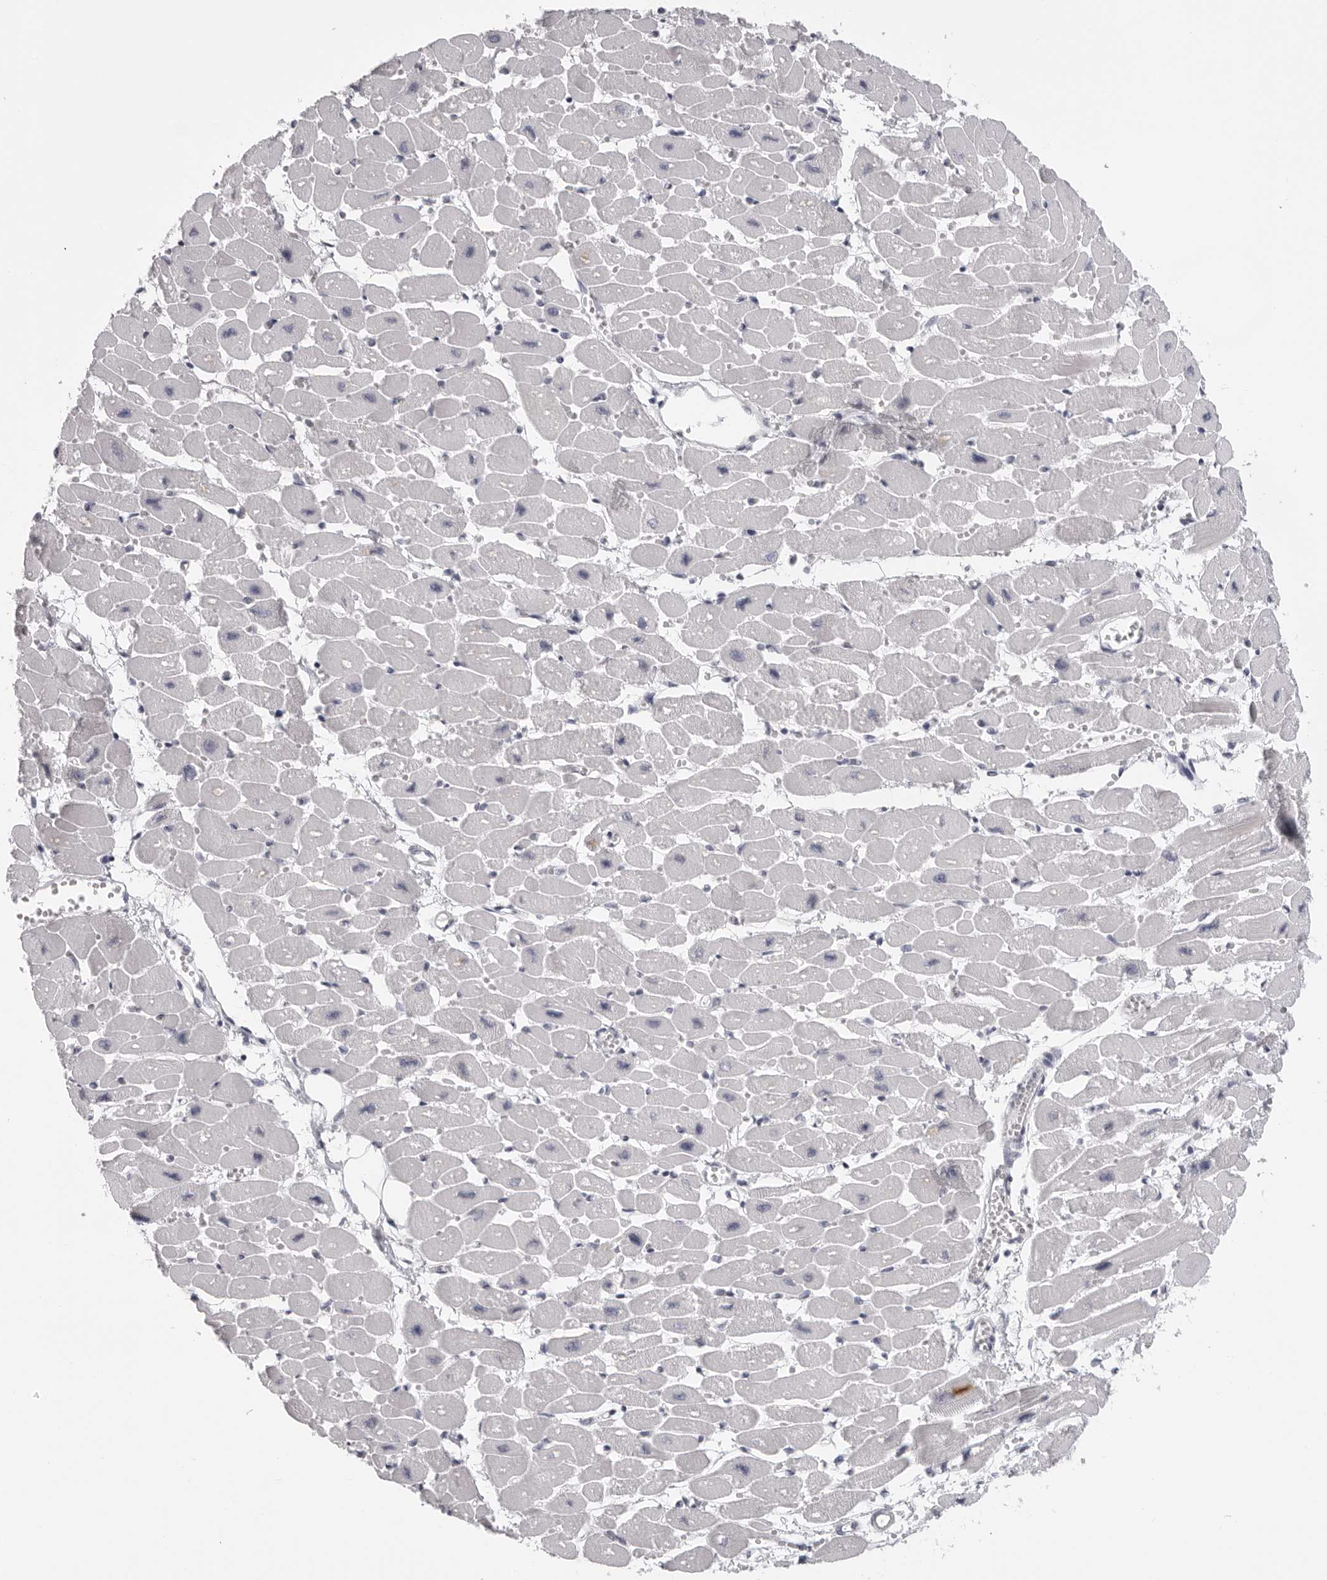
{"staining": {"intensity": "negative", "quantity": "none", "location": "none"}, "tissue": "heart muscle", "cell_type": "Cardiomyocytes", "image_type": "normal", "snomed": [{"axis": "morphology", "description": "Normal tissue, NOS"}, {"axis": "topography", "description": "Heart"}], "caption": "The micrograph demonstrates no significant positivity in cardiomyocytes of heart muscle. The staining is performed using DAB brown chromogen with nuclei counter-stained in using hematoxylin.", "gene": "DNALI1", "patient": {"sex": "female", "age": 54}}